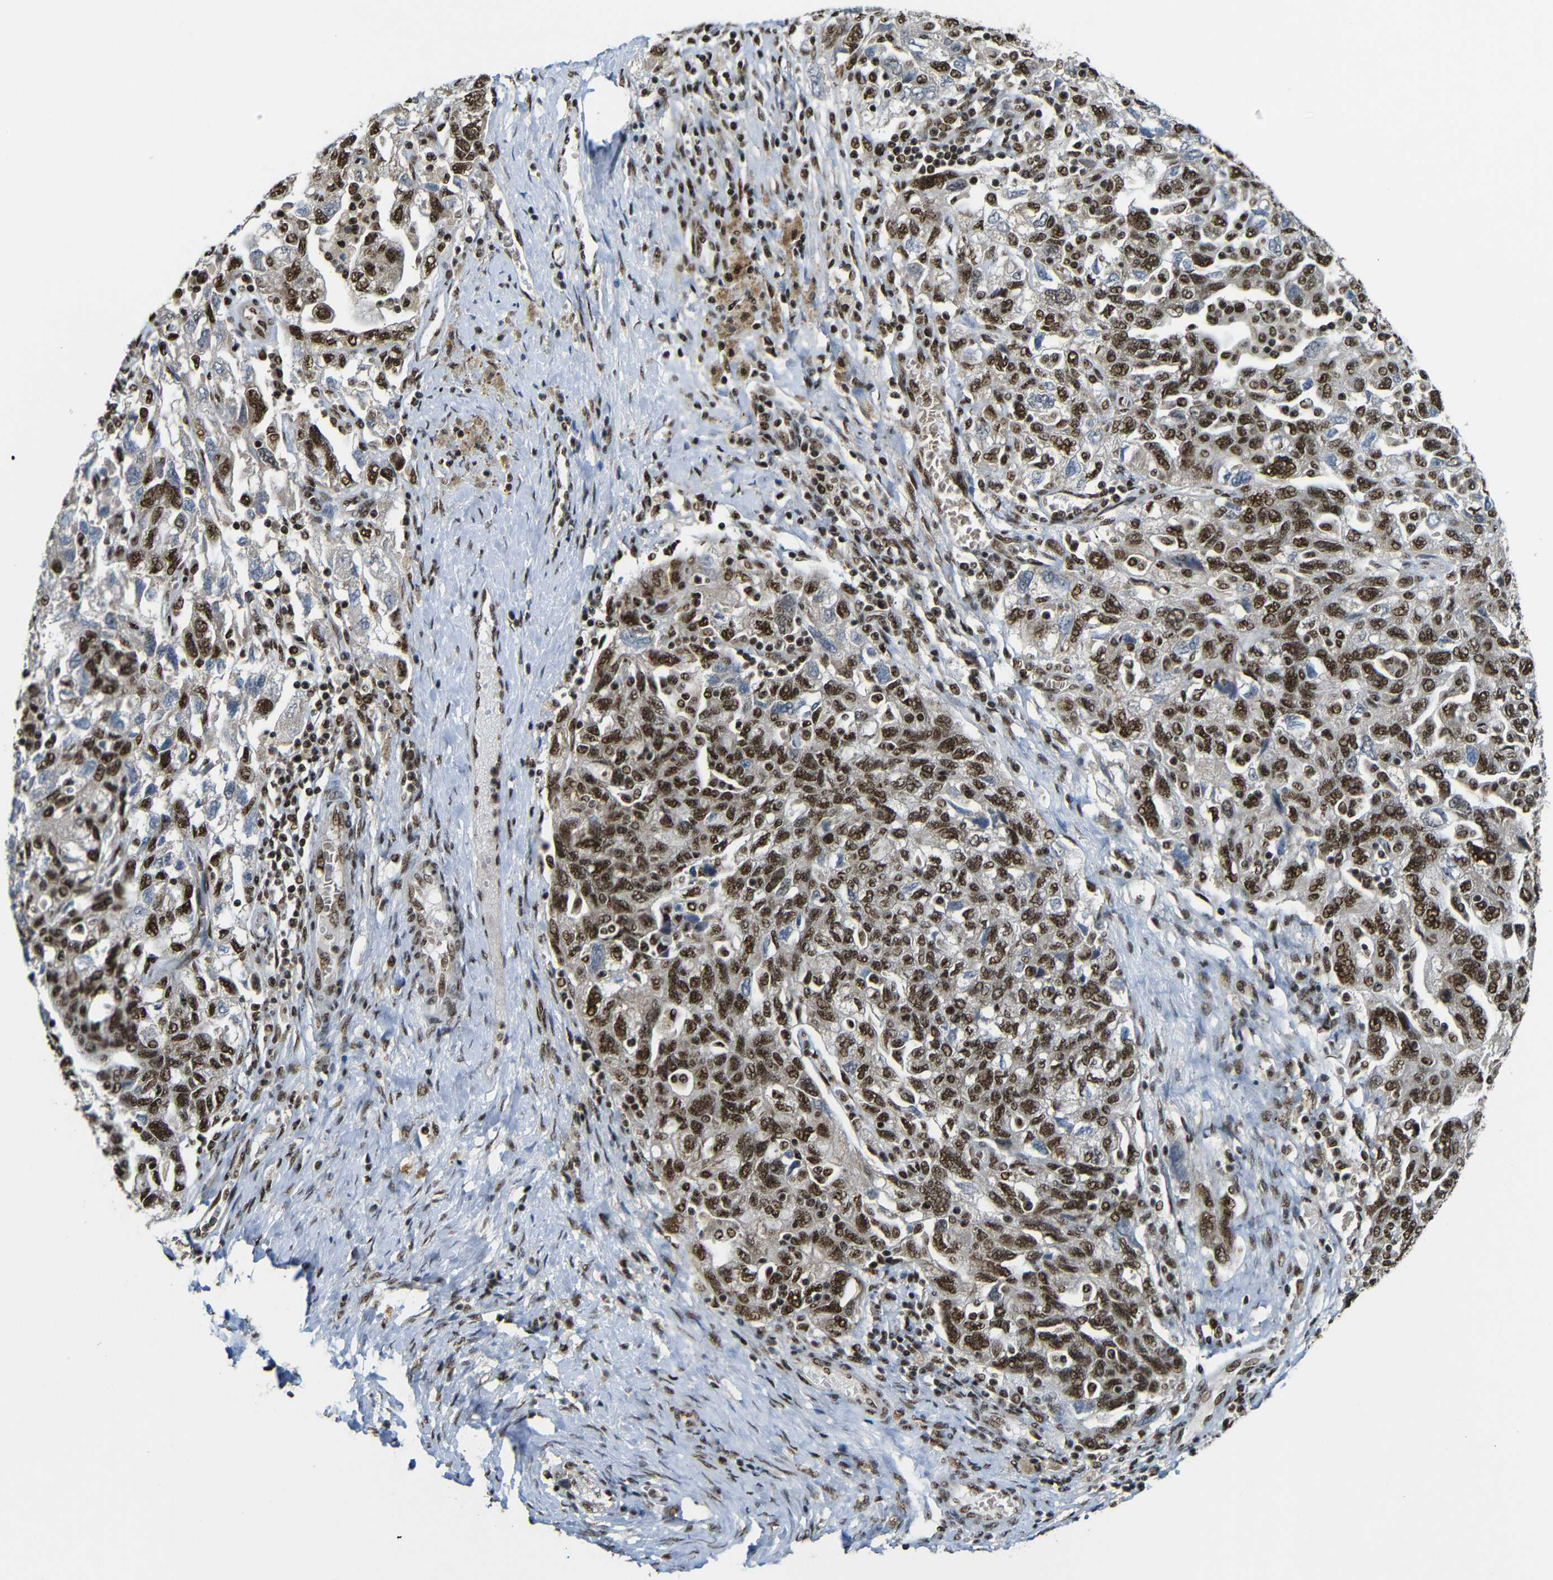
{"staining": {"intensity": "strong", "quantity": ">75%", "location": "cytoplasmic/membranous,nuclear"}, "tissue": "ovarian cancer", "cell_type": "Tumor cells", "image_type": "cancer", "snomed": [{"axis": "morphology", "description": "Carcinoma, NOS"}, {"axis": "morphology", "description": "Cystadenocarcinoma, serous, NOS"}, {"axis": "topography", "description": "Ovary"}], "caption": "Ovarian serous cystadenocarcinoma stained with DAB (3,3'-diaminobenzidine) IHC exhibits high levels of strong cytoplasmic/membranous and nuclear expression in about >75% of tumor cells.", "gene": "TCF7L2", "patient": {"sex": "female", "age": 69}}